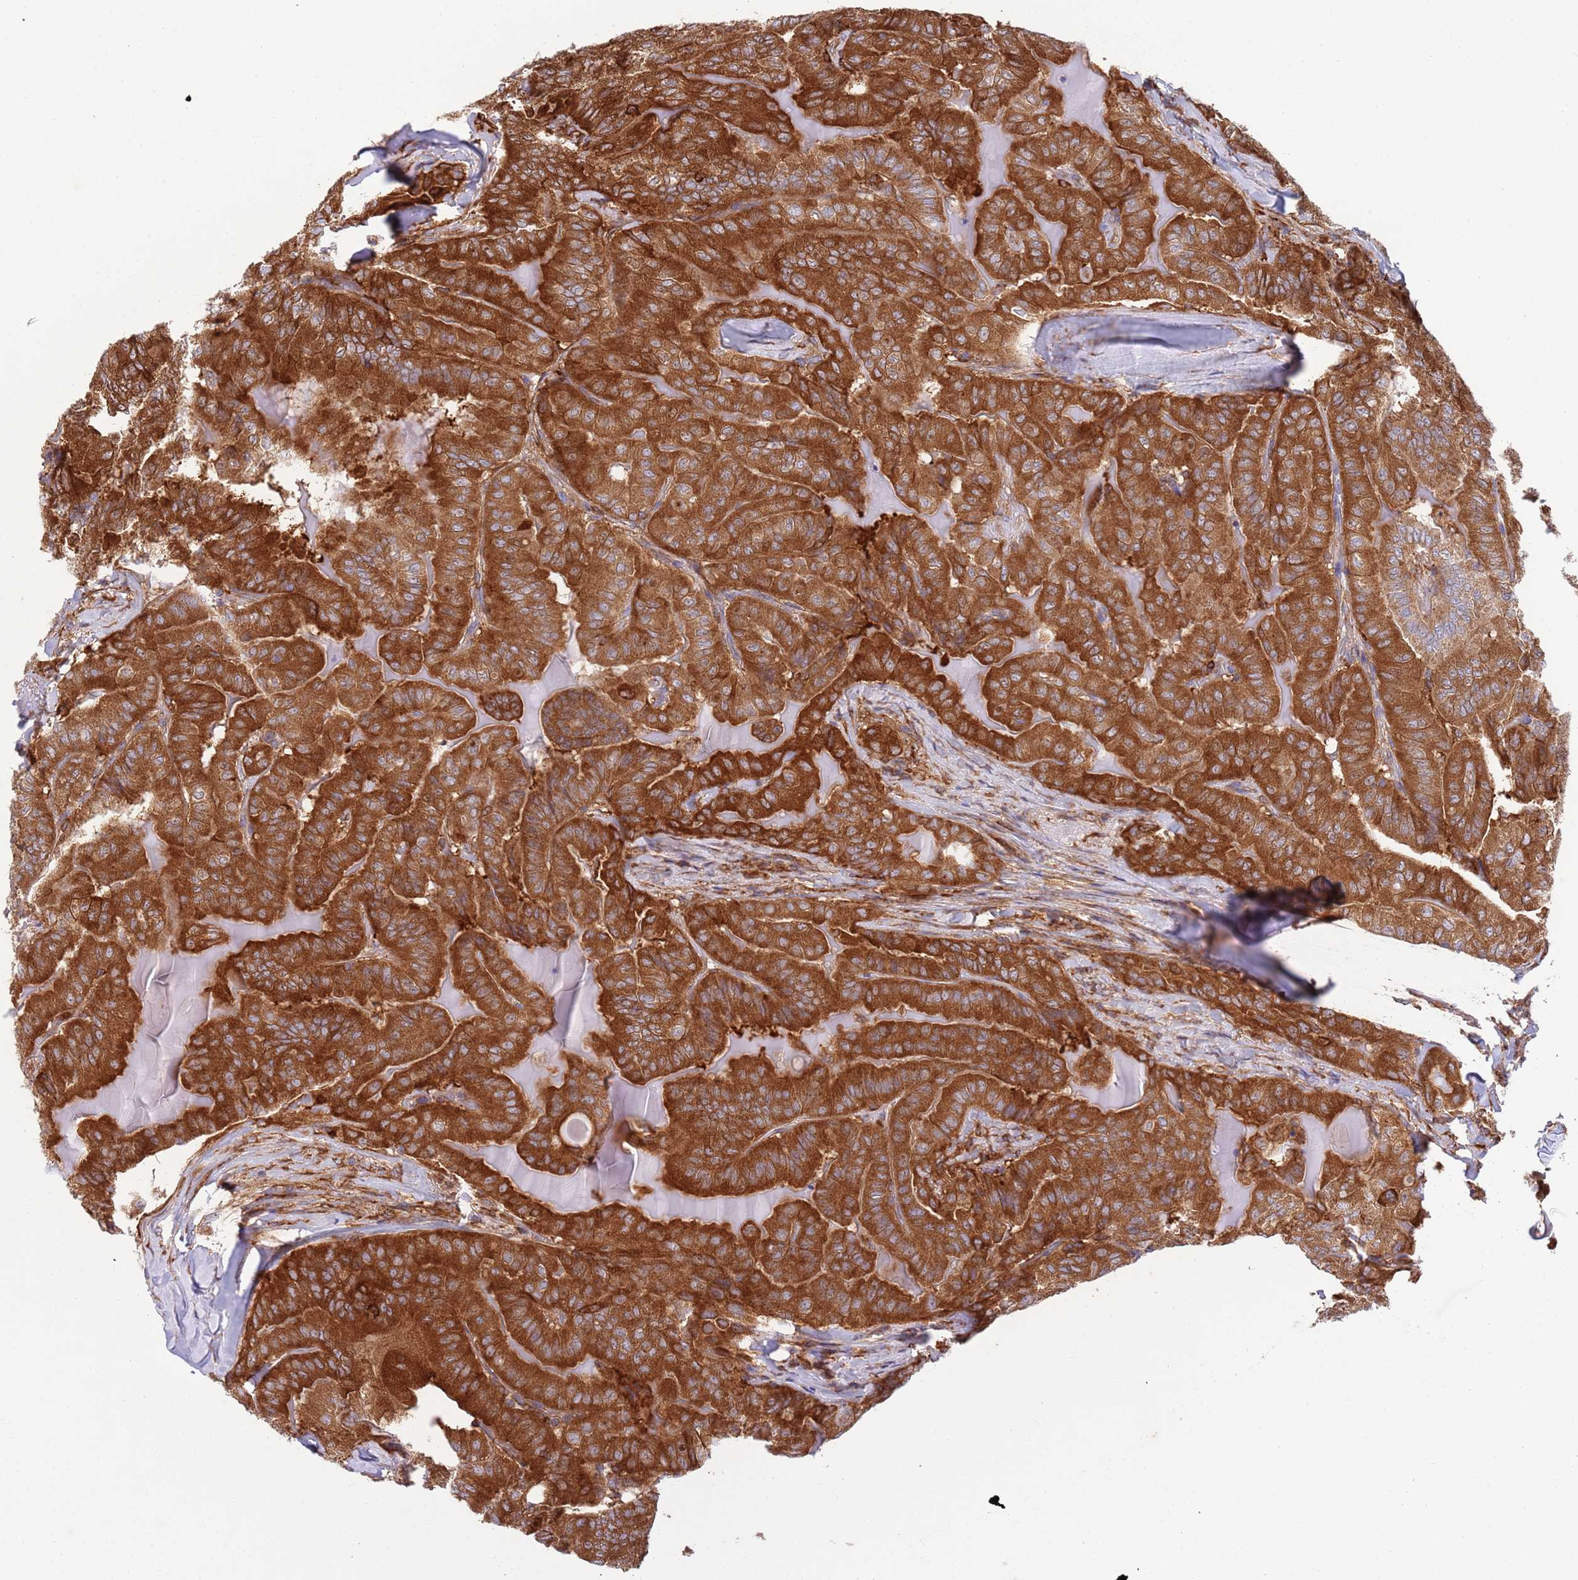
{"staining": {"intensity": "strong", "quantity": ">75%", "location": "cytoplasmic/membranous"}, "tissue": "thyroid cancer", "cell_type": "Tumor cells", "image_type": "cancer", "snomed": [{"axis": "morphology", "description": "Papillary adenocarcinoma, NOS"}, {"axis": "topography", "description": "Thyroid gland"}], "caption": "This micrograph demonstrates IHC staining of human thyroid papillary adenocarcinoma, with high strong cytoplasmic/membranous expression in about >75% of tumor cells.", "gene": "ZMYM5", "patient": {"sex": "female", "age": 68}}